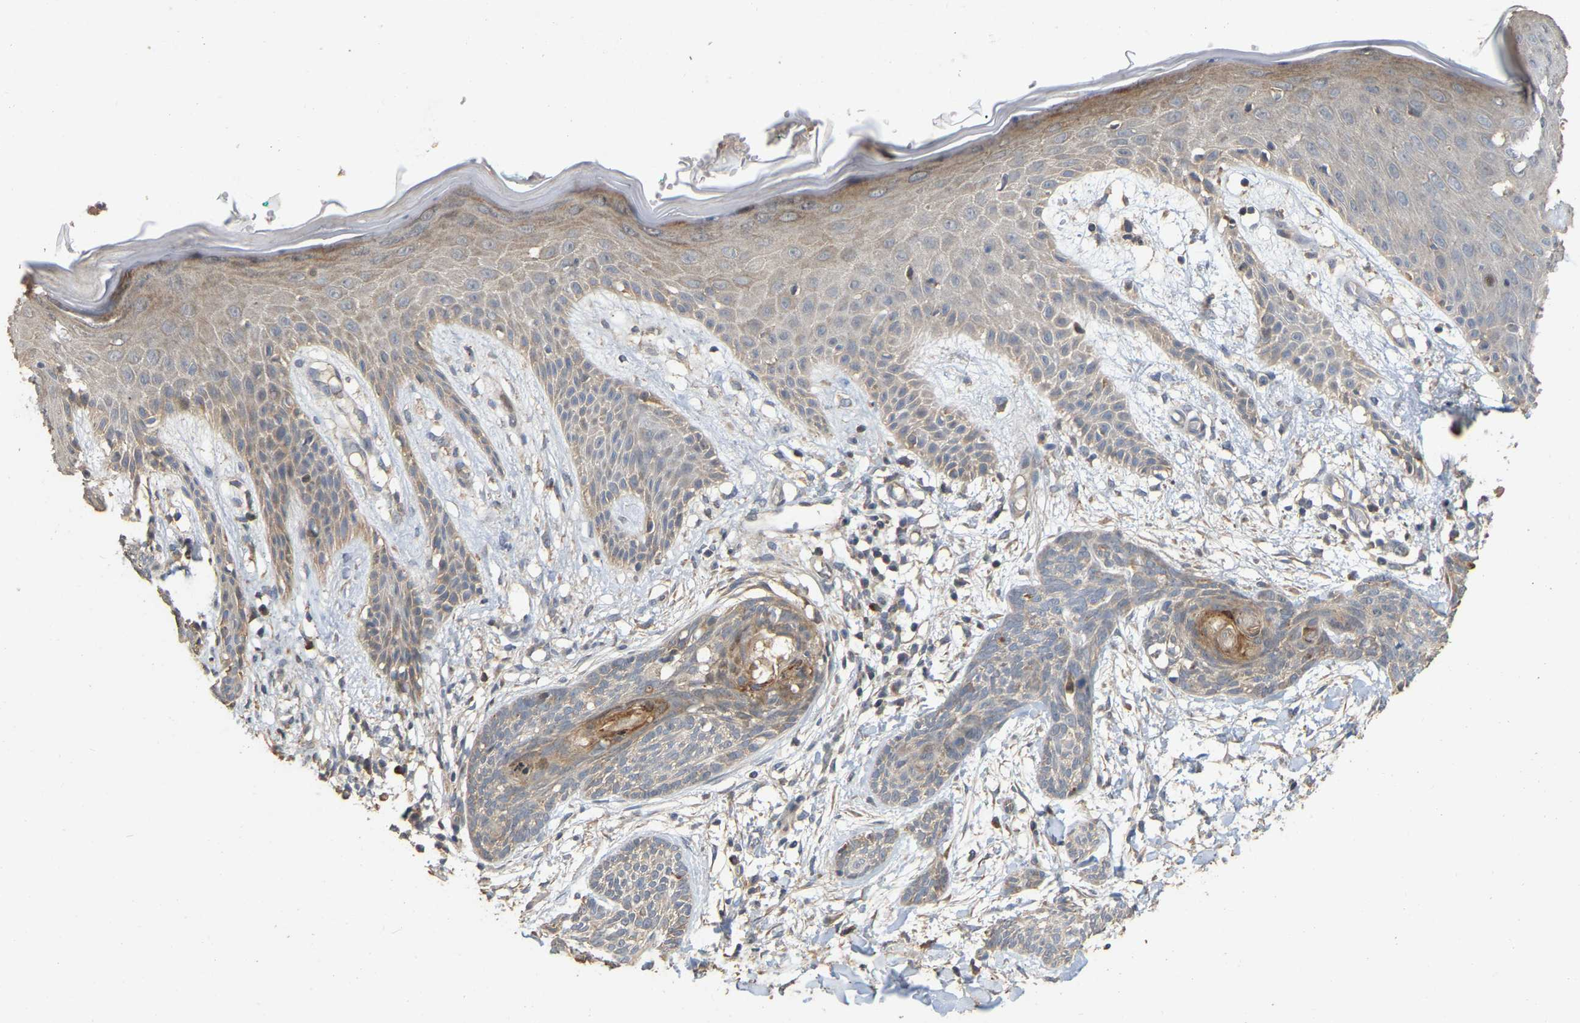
{"staining": {"intensity": "weak", "quantity": ">75%", "location": "cytoplasmic/membranous"}, "tissue": "skin cancer", "cell_type": "Tumor cells", "image_type": "cancer", "snomed": [{"axis": "morphology", "description": "Basal cell carcinoma"}, {"axis": "topography", "description": "Skin"}], "caption": "Immunohistochemistry (DAB) staining of basal cell carcinoma (skin) reveals weak cytoplasmic/membranous protein staining in about >75% of tumor cells. (DAB IHC, brown staining for protein, blue staining for nuclei).", "gene": "NCS1", "patient": {"sex": "female", "age": 59}}